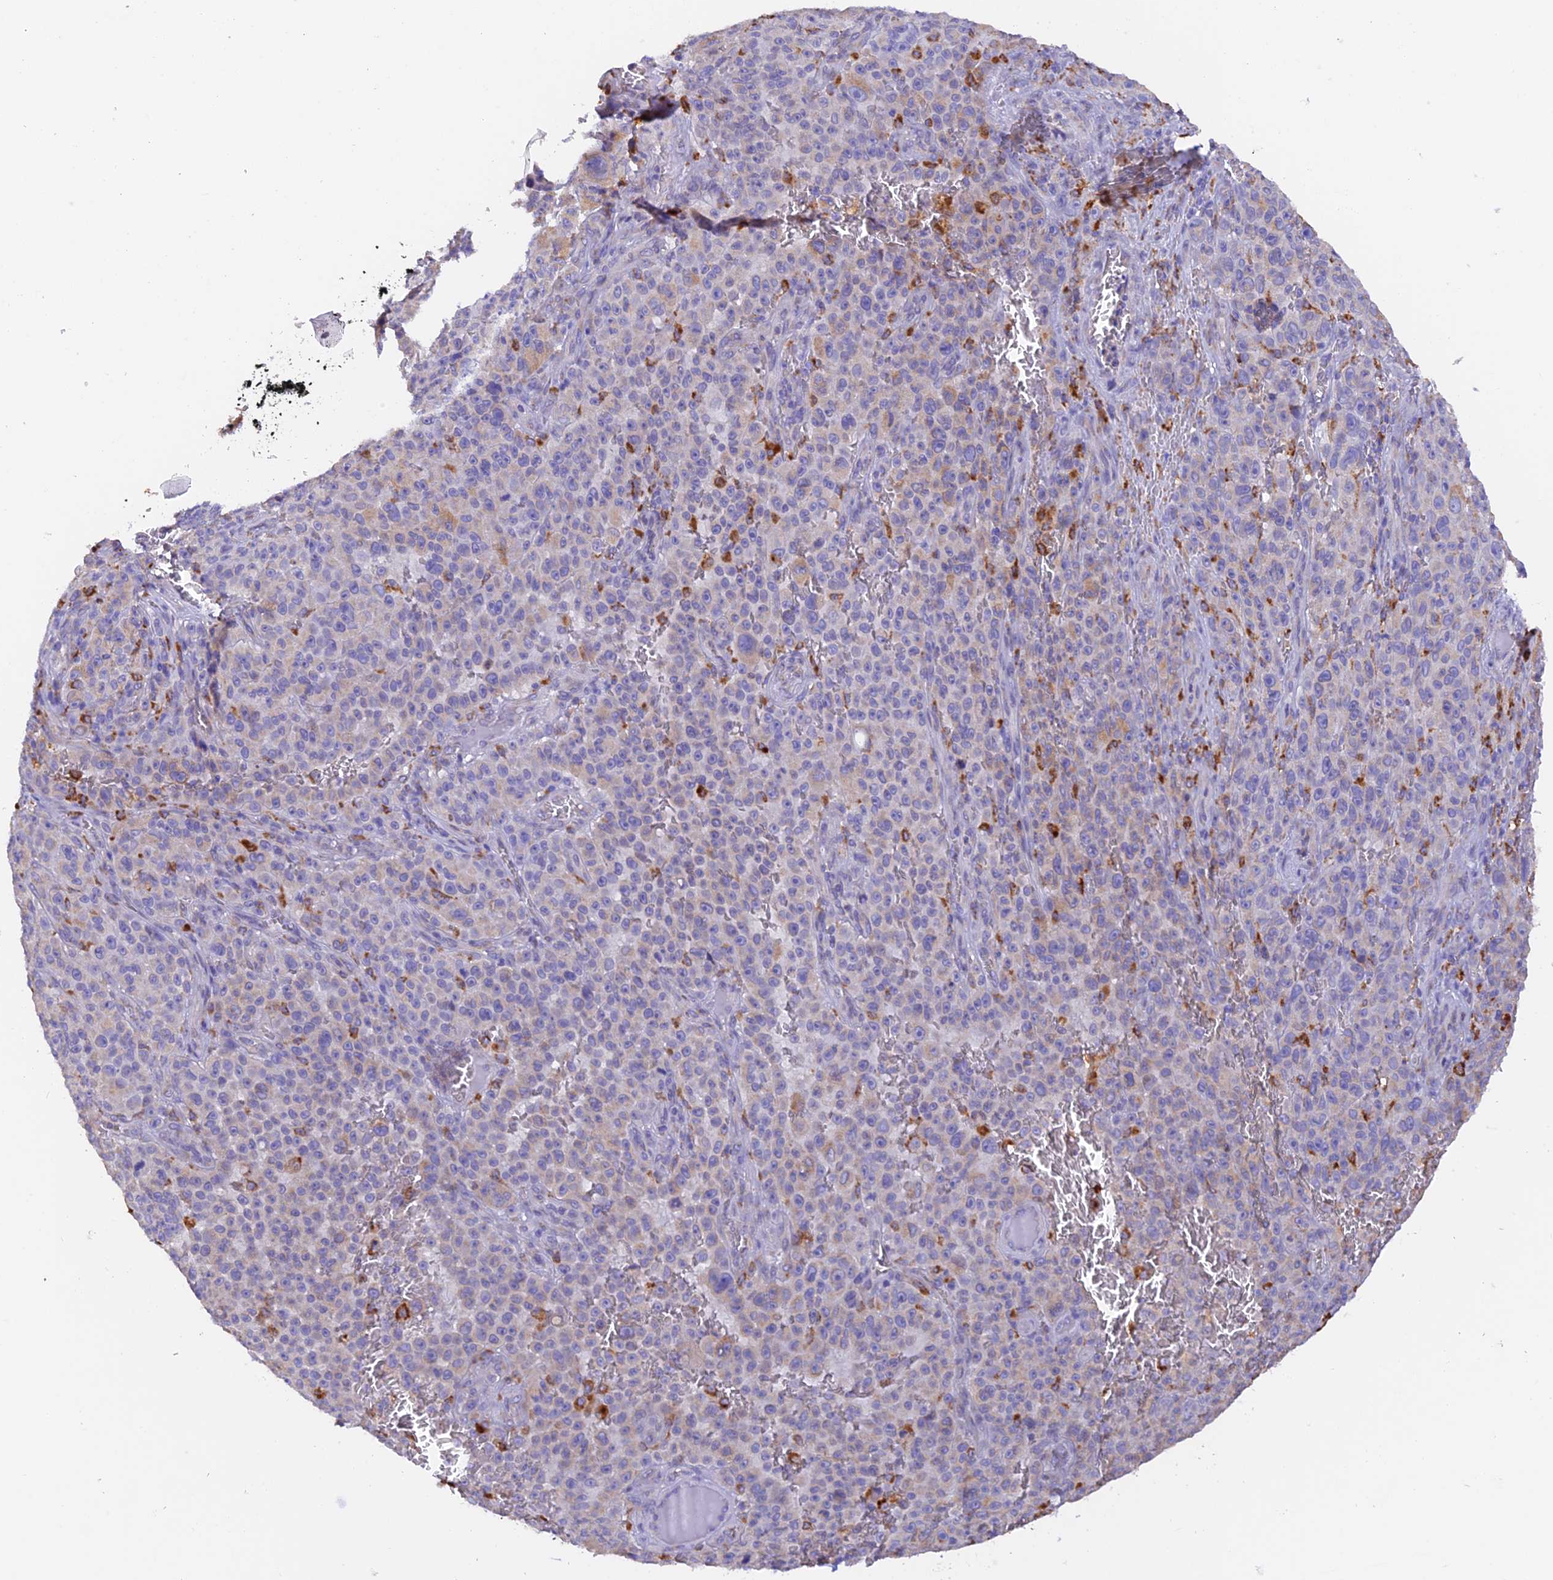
{"staining": {"intensity": "negative", "quantity": "none", "location": "none"}, "tissue": "melanoma", "cell_type": "Tumor cells", "image_type": "cancer", "snomed": [{"axis": "morphology", "description": "Malignant melanoma, NOS"}, {"axis": "topography", "description": "Skin"}], "caption": "Protein analysis of melanoma exhibits no significant expression in tumor cells.", "gene": "VKORC1", "patient": {"sex": "female", "age": 82}}